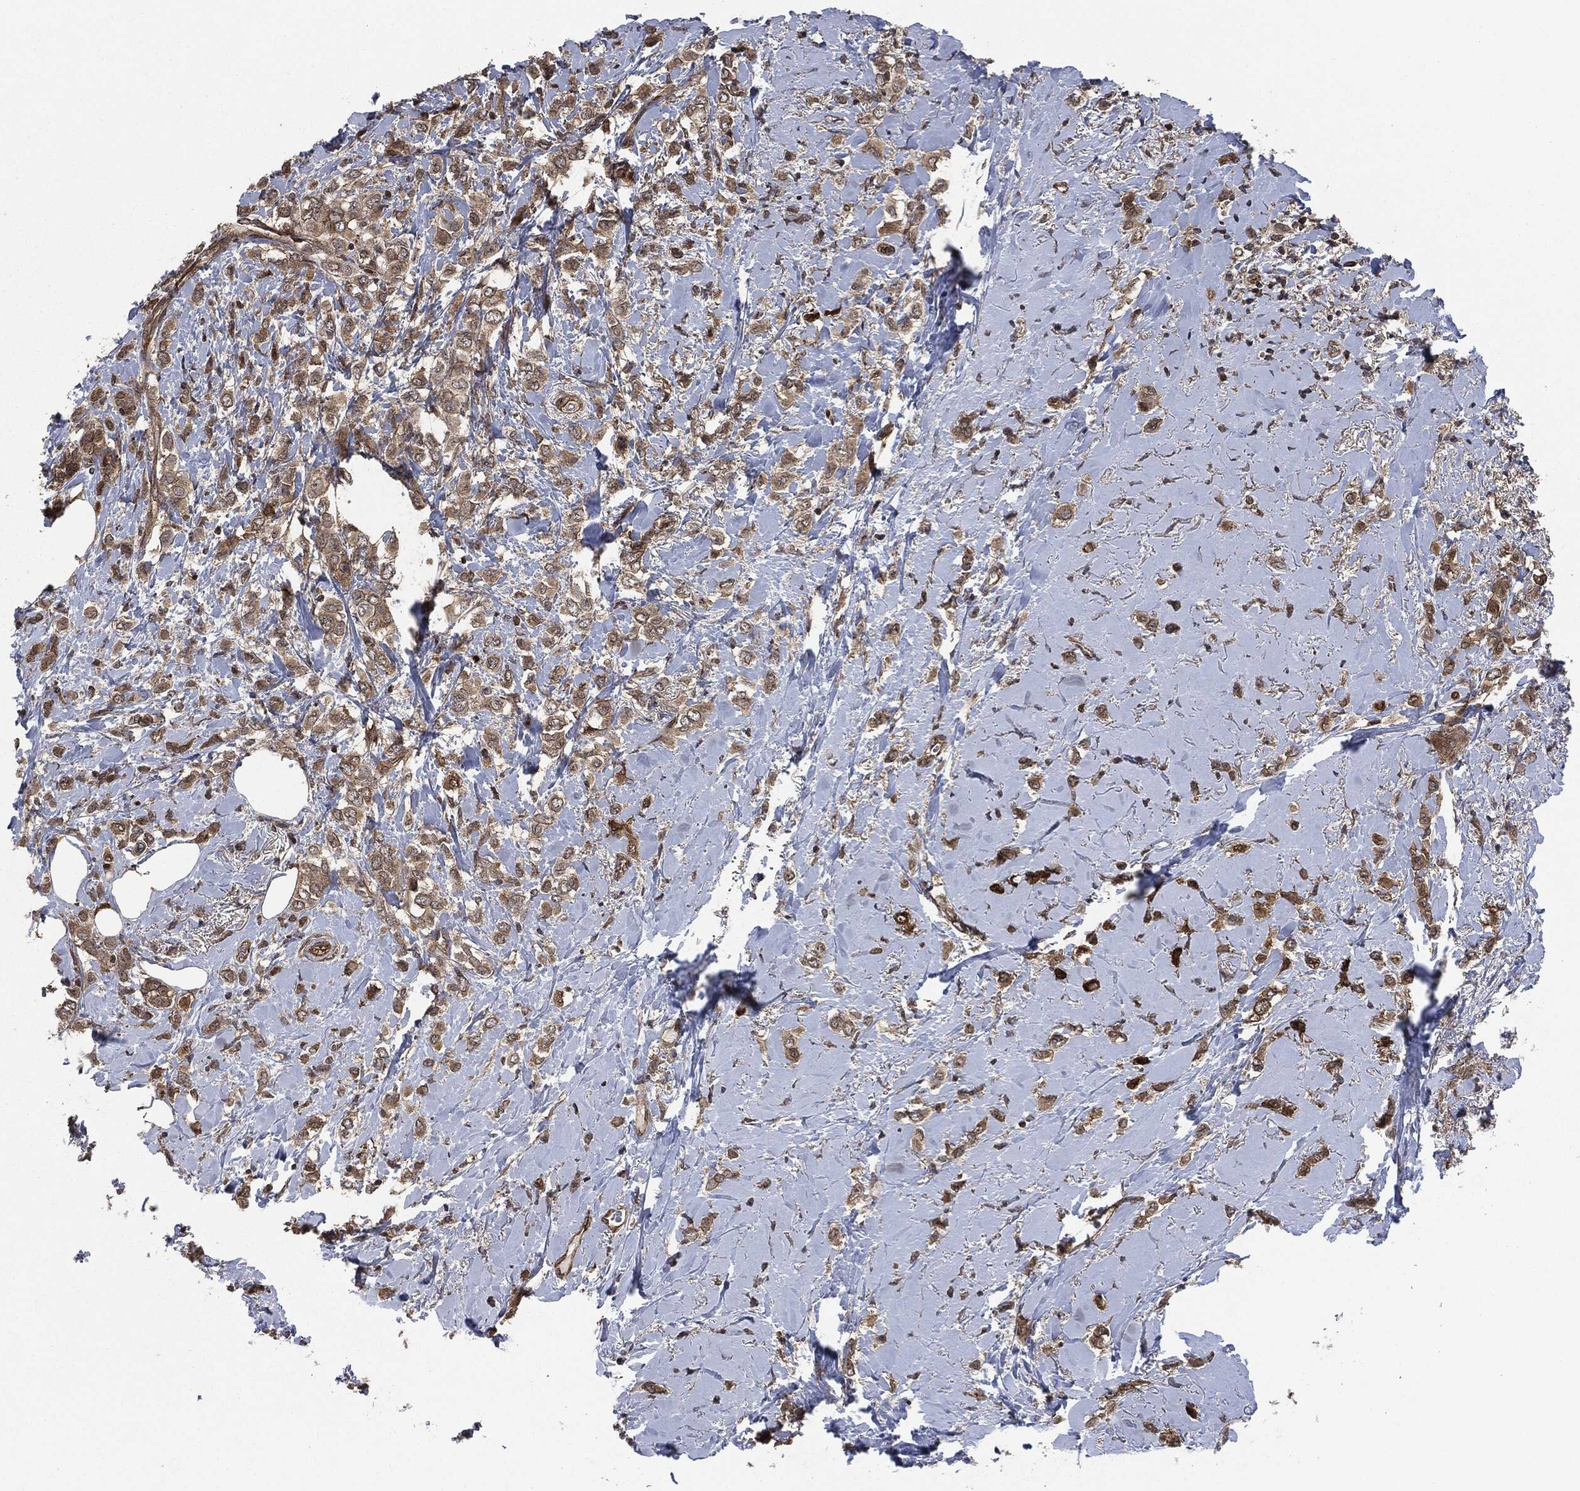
{"staining": {"intensity": "weak", "quantity": ">75%", "location": "cytoplasmic/membranous"}, "tissue": "breast cancer", "cell_type": "Tumor cells", "image_type": "cancer", "snomed": [{"axis": "morphology", "description": "Lobular carcinoma"}, {"axis": "topography", "description": "Breast"}], "caption": "Protein expression analysis of human breast lobular carcinoma reveals weak cytoplasmic/membranous staining in approximately >75% of tumor cells. (brown staining indicates protein expression, while blue staining denotes nuclei).", "gene": "HRAS", "patient": {"sex": "female", "age": 66}}